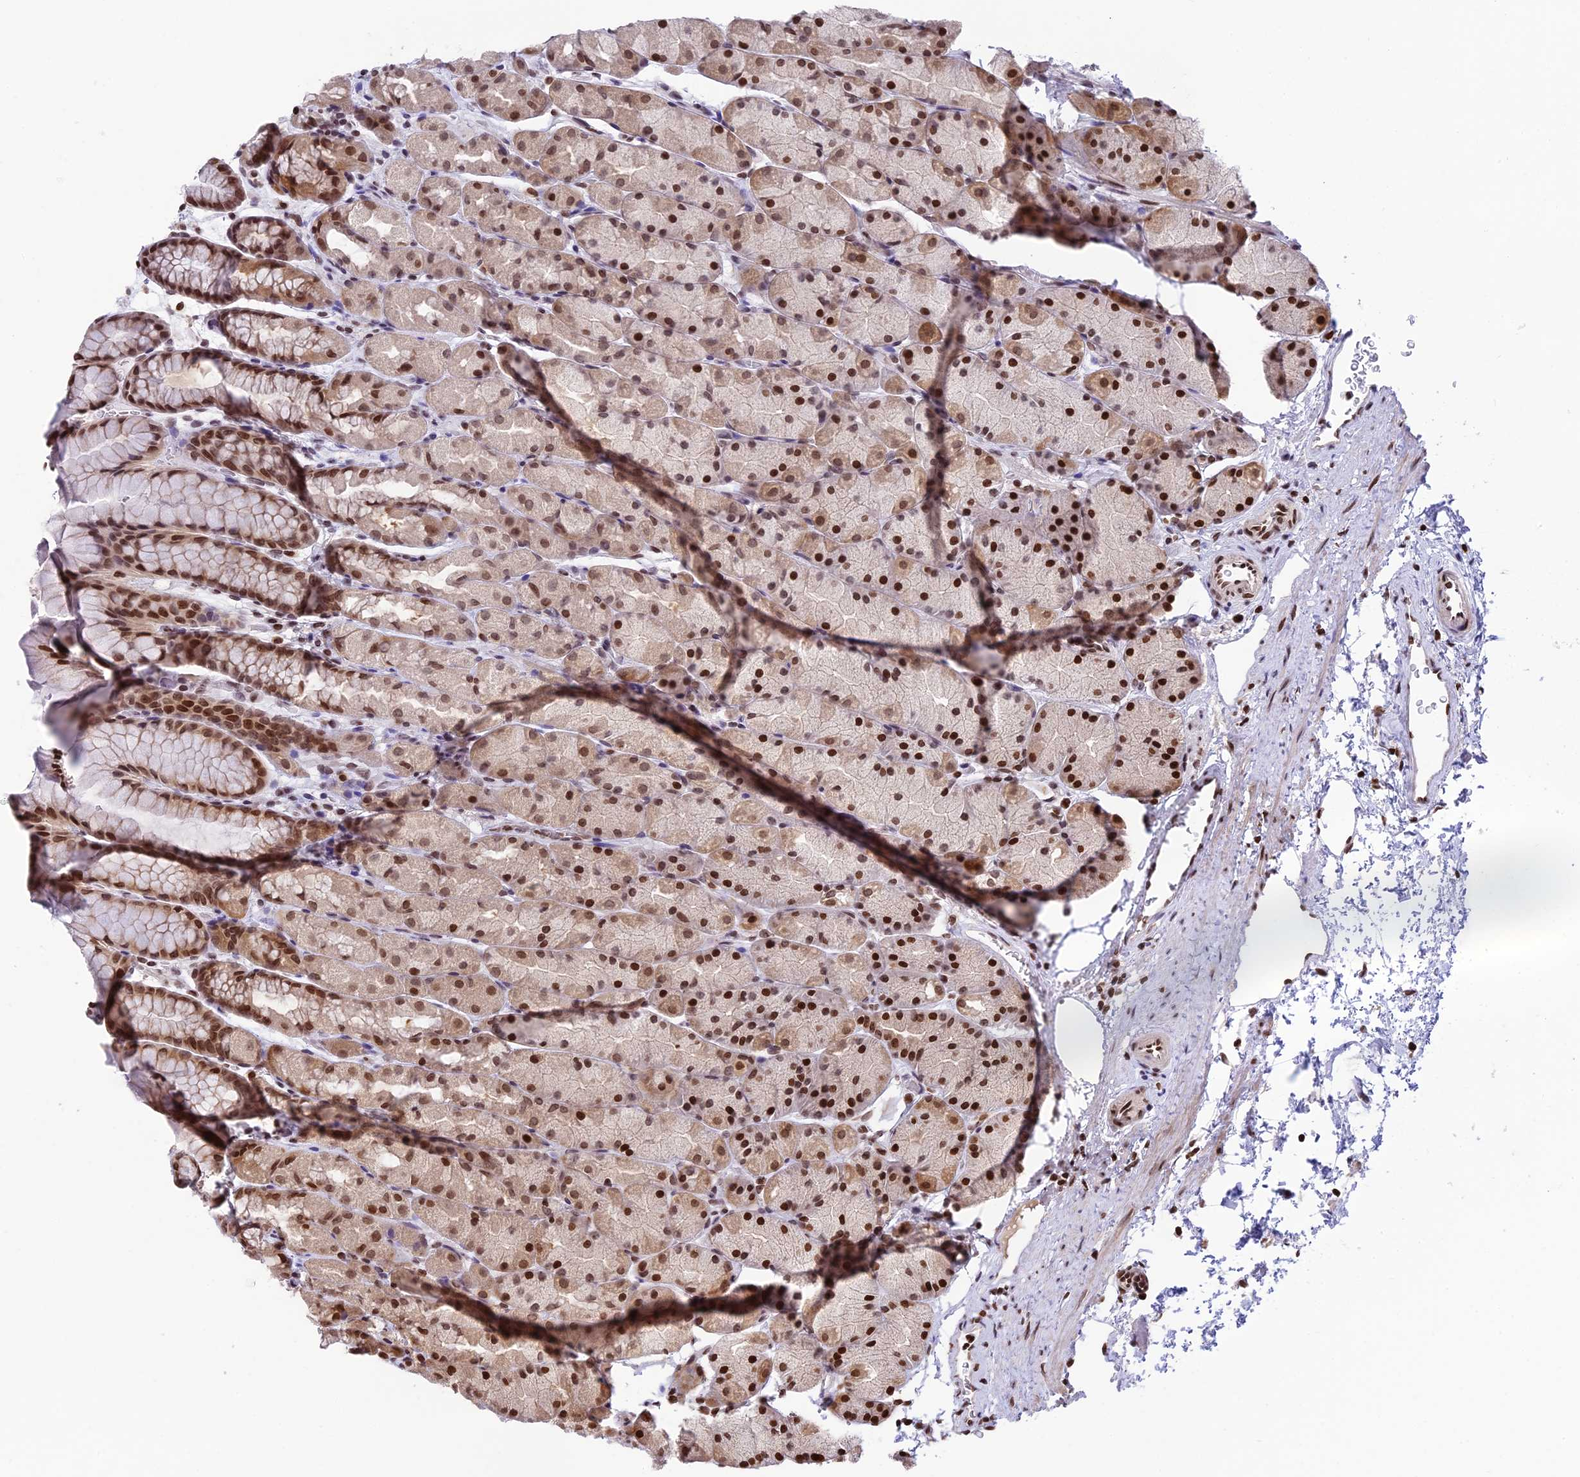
{"staining": {"intensity": "strong", "quantity": ">75%", "location": "nuclear"}, "tissue": "stomach", "cell_type": "Glandular cells", "image_type": "normal", "snomed": [{"axis": "morphology", "description": "Normal tissue, NOS"}, {"axis": "topography", "description": "Stomach, upper"}, {"axis": "topography", "description": "Stomach"}], "caption": "Brown immunohistochemical staining in normal stomach shows strong nuclear positivity in about >75% of glandular cells. (DAB = brown stain, brightfield microscopy at high magnification).", "gene": "TET2", "patient": {"sex": "male", "age": 47}}